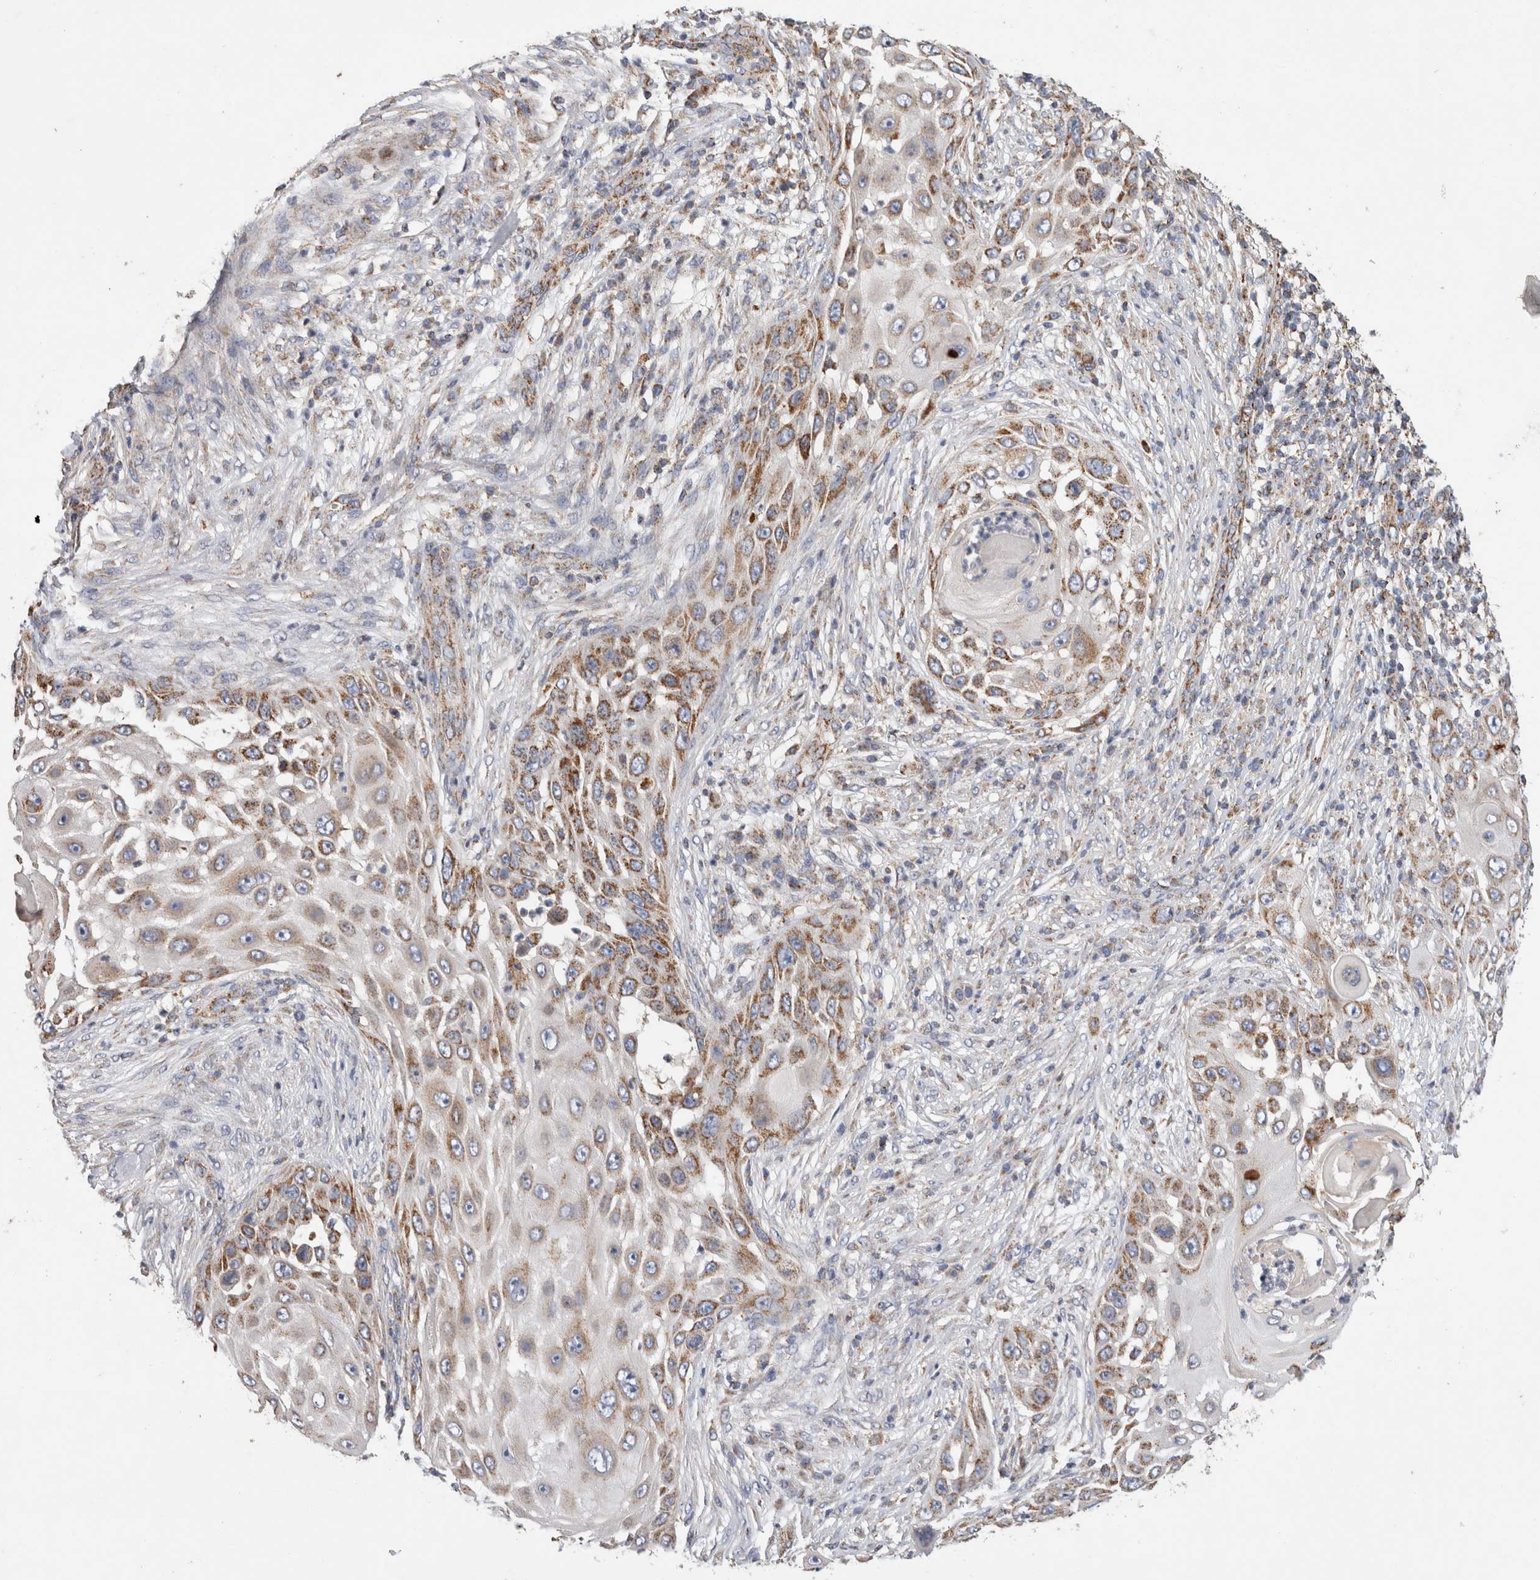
{"staining": {"intensity": "moderate", "quantity": ">75%", "location": "cytoplasmic/membranous"}, "tissue": "skin cancer", "cell_type": "Tumor cells", "image_type": "cancer", "snomed": [{"axis": "morphology", "description": "Squamous cell carcinoma, NOS"}, {"axis": "topography", "description": "Skin"}], "caption": "Moderate cytoplasmic/membranous positivity is identified in about >75% of tumor cells in skin cancer (squamous cell carcinoma).", "gene": "IARS2", "patient": {"sex": "female", "age": 44}}